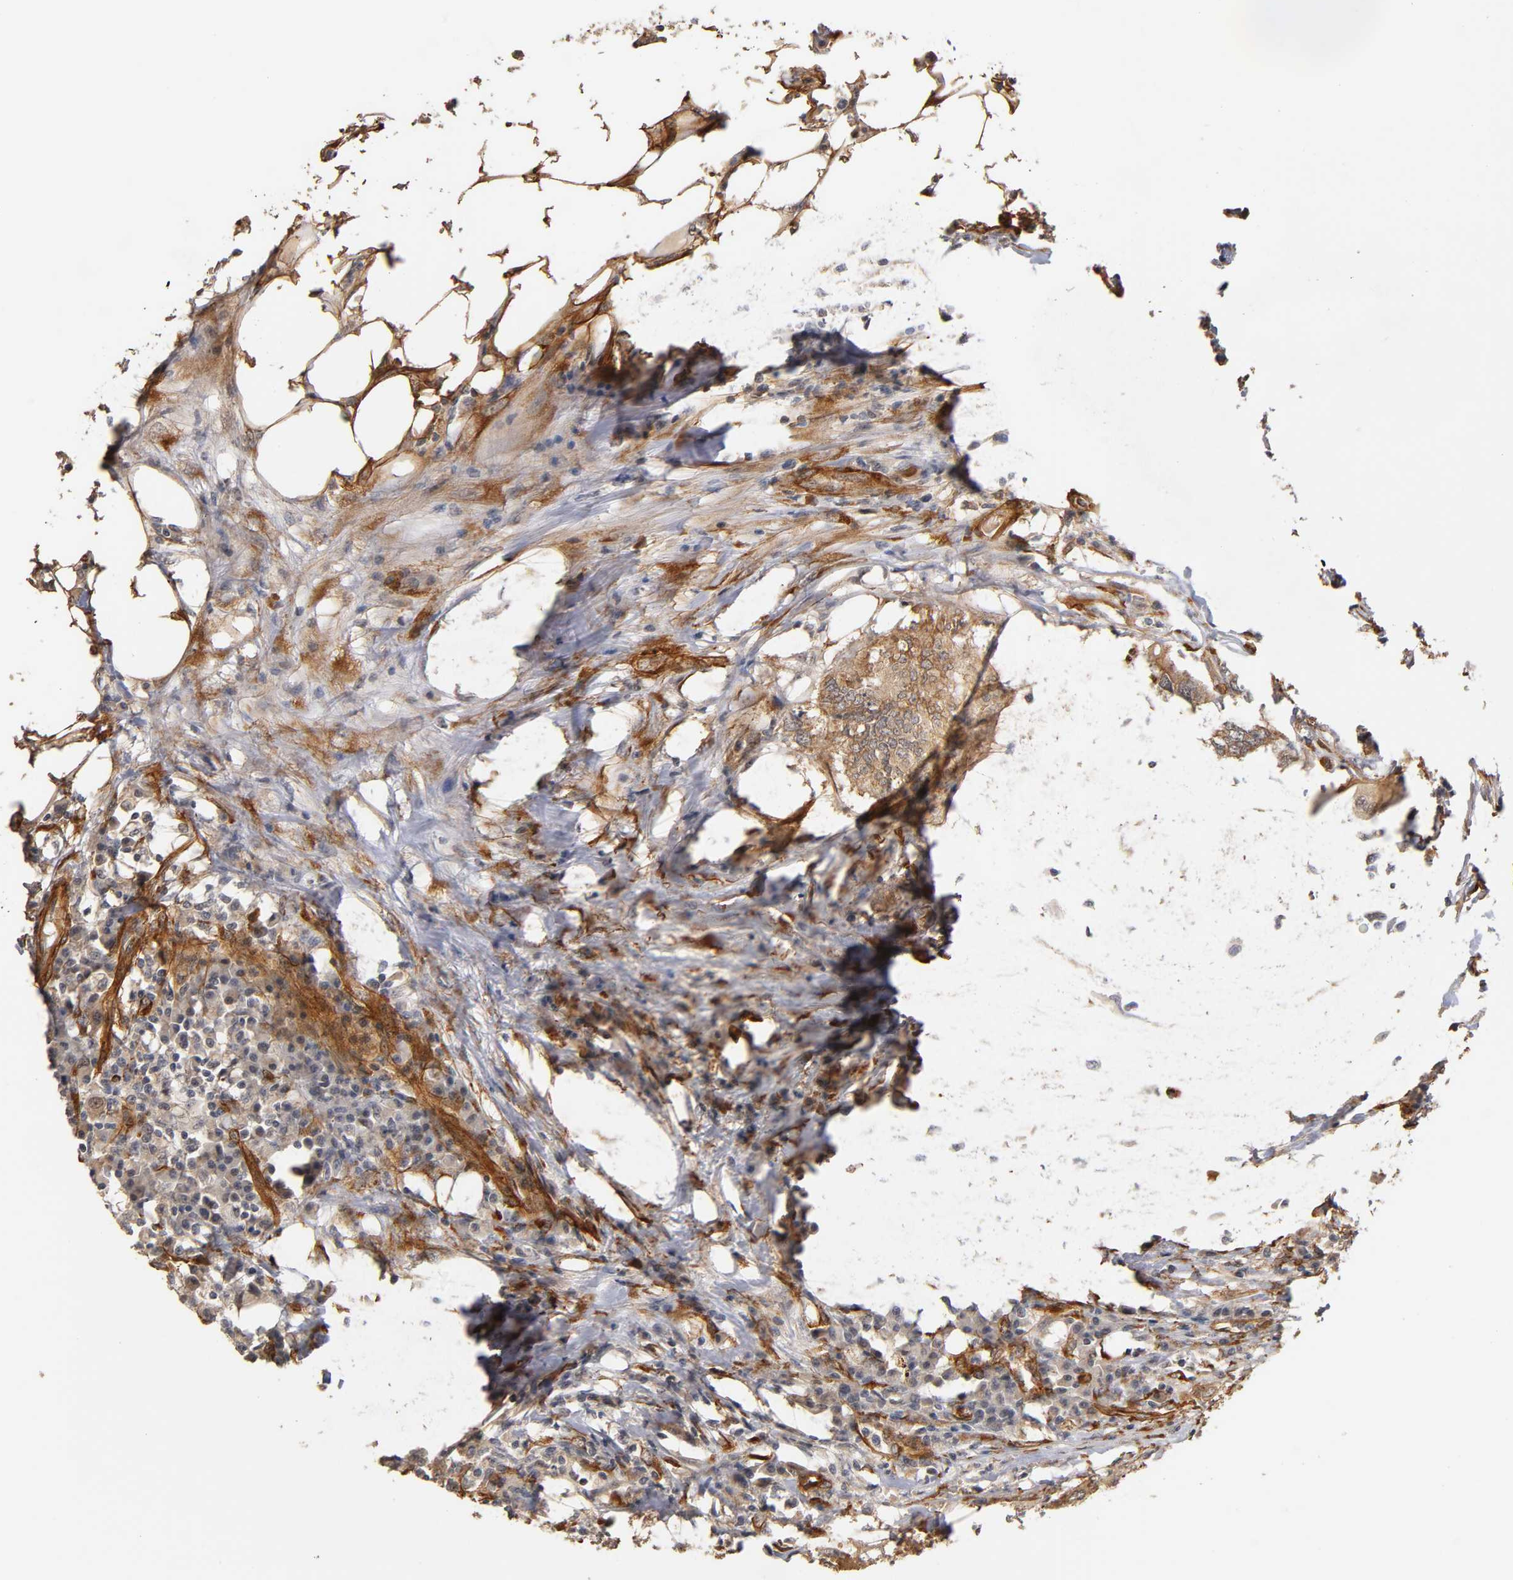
{"staining": {"intensity": "moderate", "quantity": ">75%", "location": "cytoplasmic/membranous"}, "tissue": "colorectal cancer", "cell_type": "Tumor cells", "image_type": "cancer", "snomed": [{"axis": "morphology", "description": "Adenocarcinoma, NOS"}, {"axis": "topography", "description": "Colon"}], "caption": "Protein expression analysis of human colorectal cancer reveals moderate cytoplasmic/membranous expression in approximately >75% of tumor cells.", "gene": "LAMB1", "patient": {"sex": "male", "age": 71}}